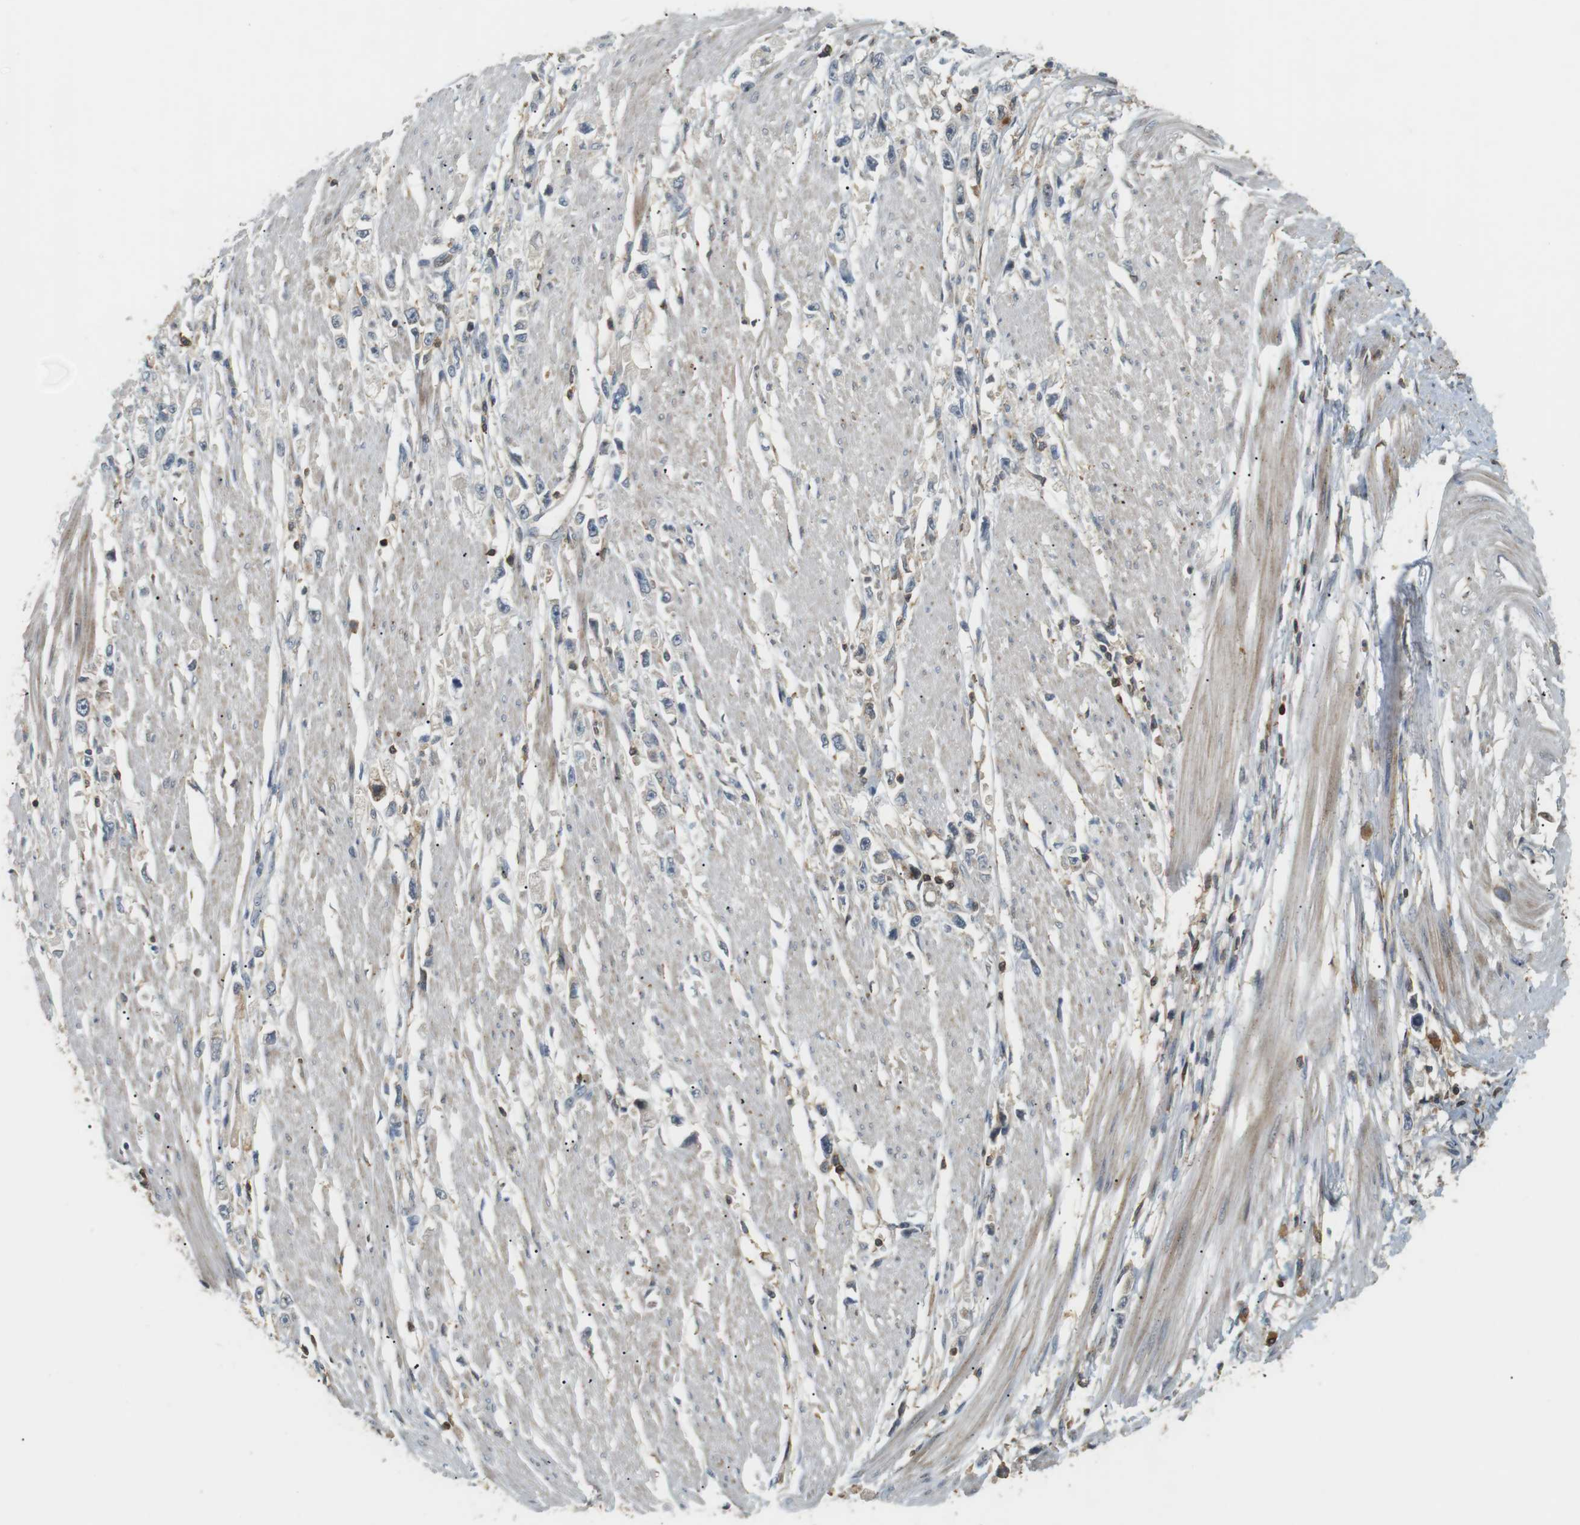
{"staining": {"intensity": "weak", "quantity": "<25%", "location": "cytoplasmic/membranous"}, "tissue": "stomach cancer", "cell_type": "Tumor cells", "image_type": "cancer", "snomed": [{"axis": "morphology", "description": "Adenocarcinoma, NOS"}, {"axis": "topography", "description": "Stomach"}], "caption": "DAB immunohistochemical staining of stomach cancer shows no significant expression in tumor cells.", "gene": "P2RY1", "patient": {"sex": "female", "age": 59}}